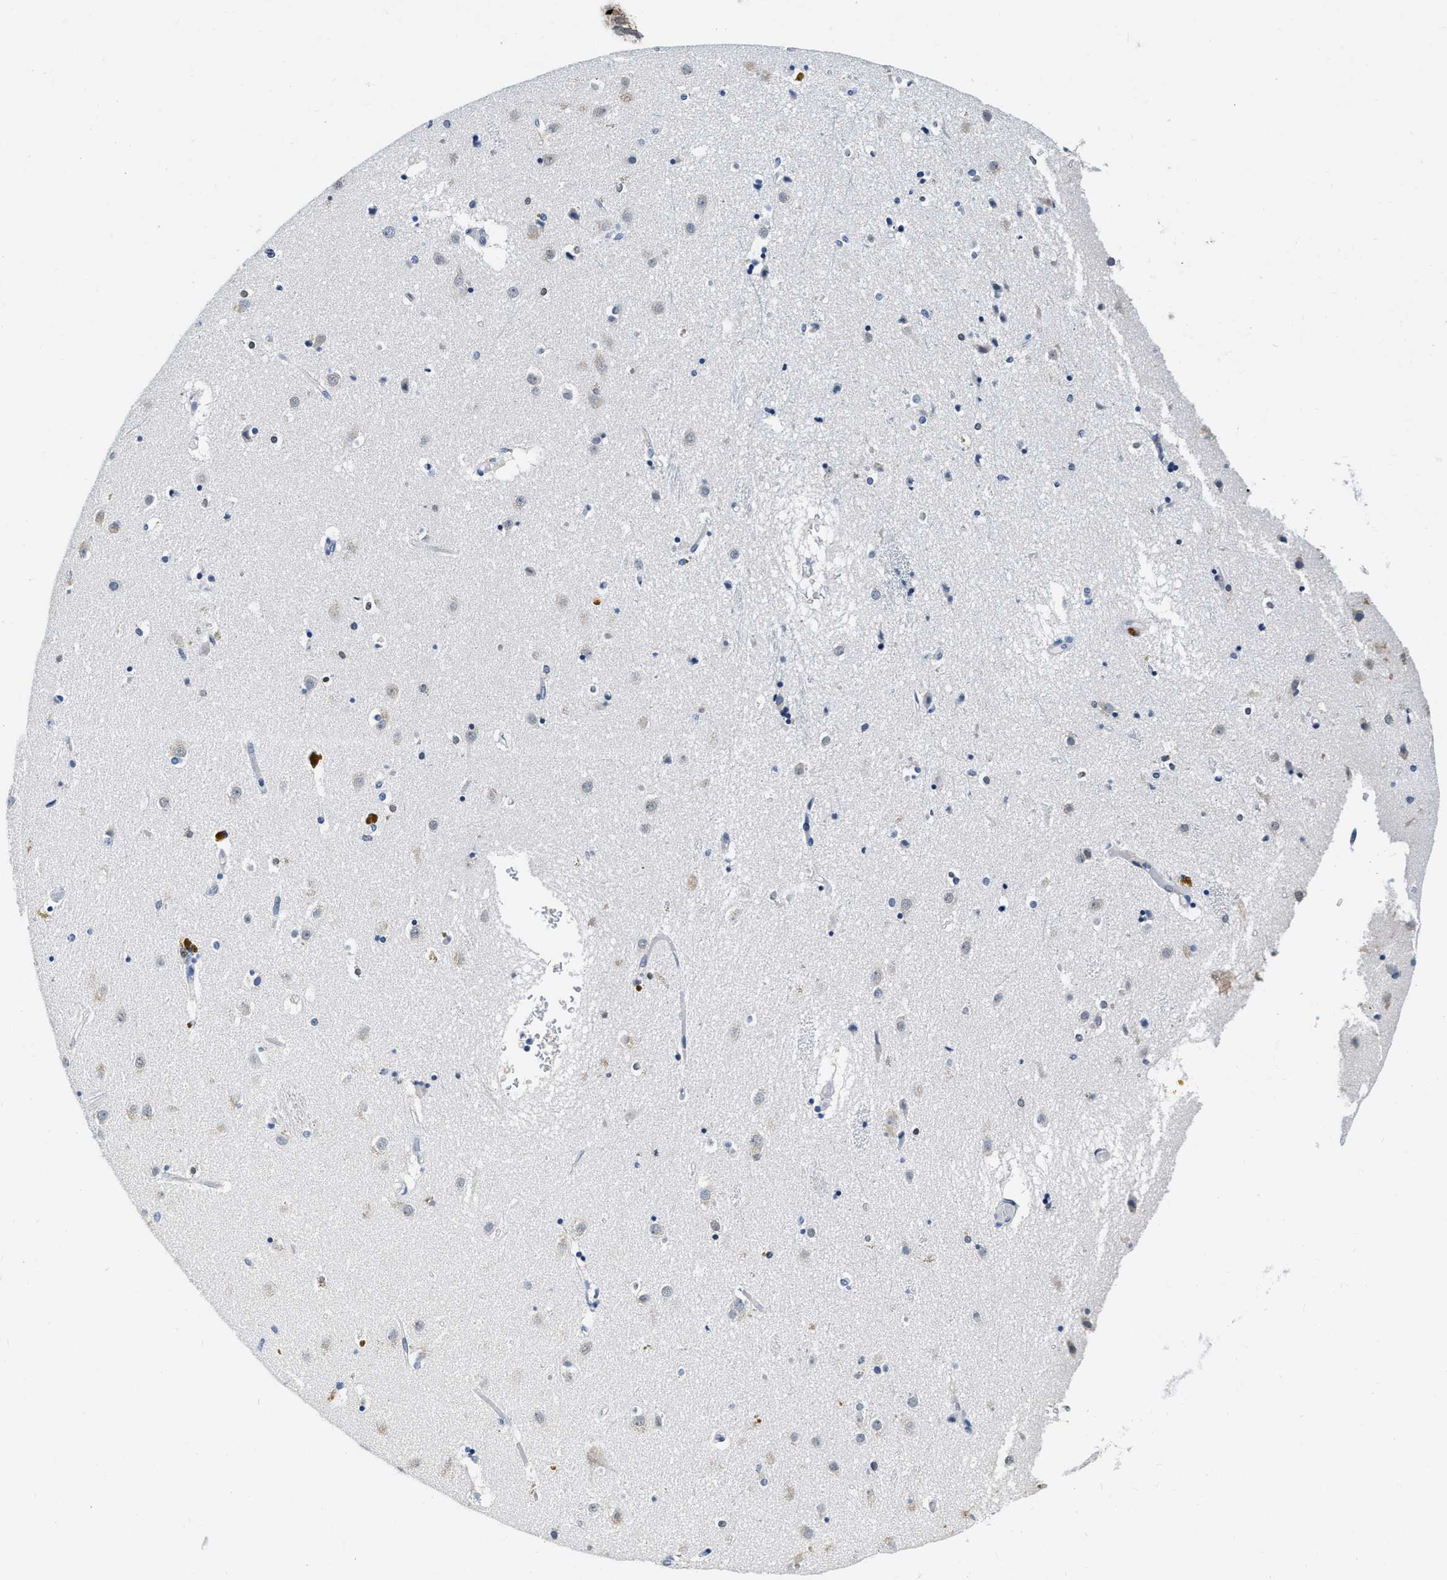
{"staining": {"intensity": "moderate", "quantity": "<25%", "location": "cytoplasmic/membranous"}, "tissue": "caudate", "cell_type": "Glial cells", "image_type": "normal", "snomed": [{"axis": "morphology", "description": "Normal tissue, NOS"}, {"axis": "topography", "description": "Lateral ventricle wall"}], "caption": "Immunohistochemistry of normal caudate reveals low levels of moderate cytoplasmic/membranous staining in approximately <25% of glial cells.", "gene": "EIF2AK2", "patient": {"sex": "male", "age": 70}}